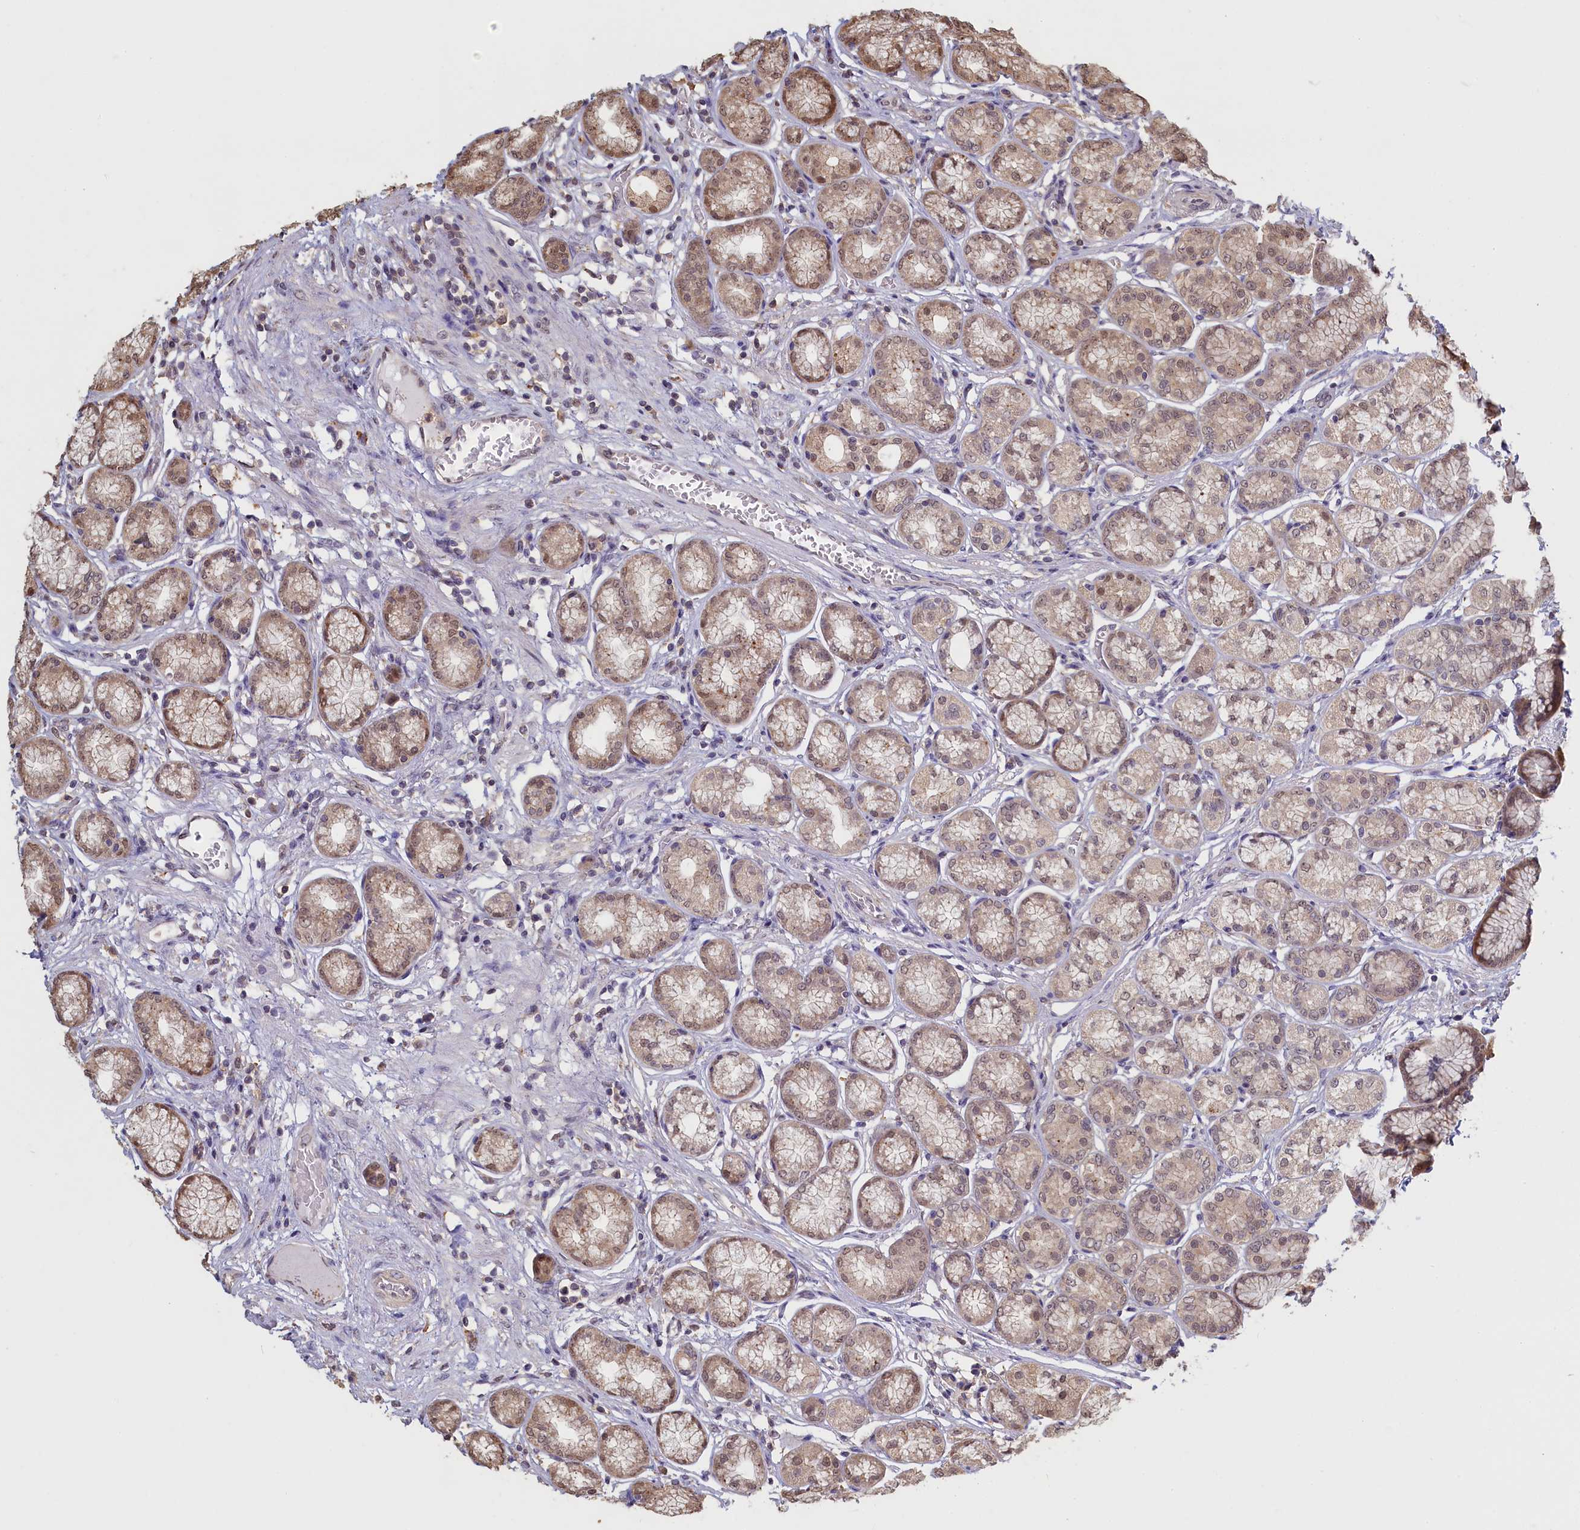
{"staining": {"intensity": "moderate", "quantity": ">75%", "location": "cytoplasmic/membranous,nuclear"}, "tissue": "stomach", "cell_type": "Glandular cells", "image_type": "normal", "snomed": [{"axis": "morphology", "description": "Normal tissue, NOS"}, {"axis": "morphology", "description": "Adenocarcinoma, NOS"}, {"axis": "morphology", "description": "Adenocarcinoma, High grade"}, {"axis": "topography", "description": "Stomach, upper"}, {"axis": "topography", "description": "Stomach"}], "caption": "Immunohistochemistry staining of normal stomach, which demonstrates medium levels of moderate cytoplasmic/membranous,nuclear staining in approximately >75% of glandular cells indicating moderate cytoplasmic/membranous,nuclear protein expression. The staining was performed using DAB (3,3'-diaminobenzidine) (brown) for protein detection and nuclei were counterstained in hematoxylin (blue).", "gene": "UCHL3", "patient": {"sex": "female", "age": 65}}